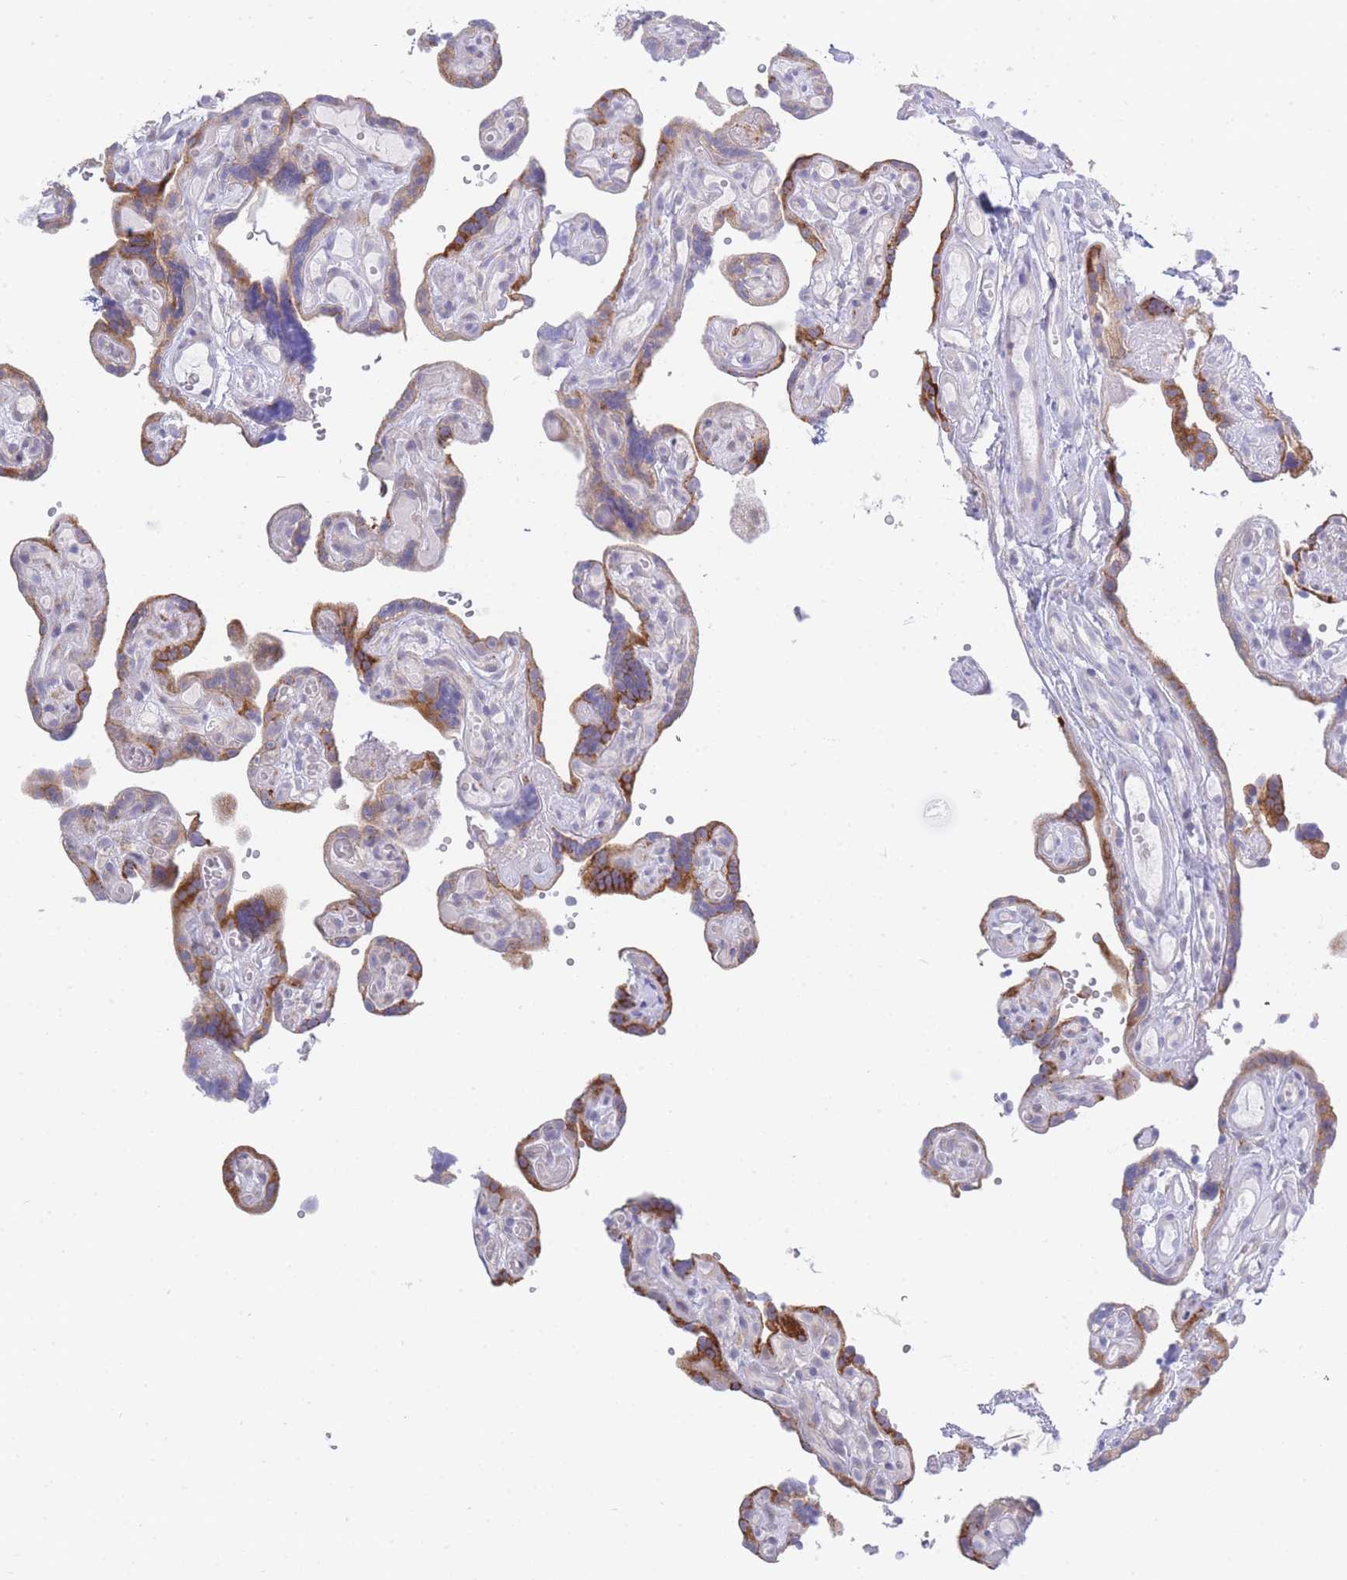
{"staining": {"intensity": "moderate", "quantity": ">75%", "location": "cytoplasmic/membranous"}, "tissue": "placenta", "cell_type": "Decidual cells", "image_type": "normal", "snomed": [{"axis": "morphology", "description": "Normal tissue, NOS"}, {"axis": "topography", "description": "Placenta"}], "caption": "The photomicrograph shows a brown stain indicating the presence of a protein in the cytoplasmic/membranous of decidual cells in placenta.", "gene": "ZNF510", "patient": {"sex": "female", "age": 30}}